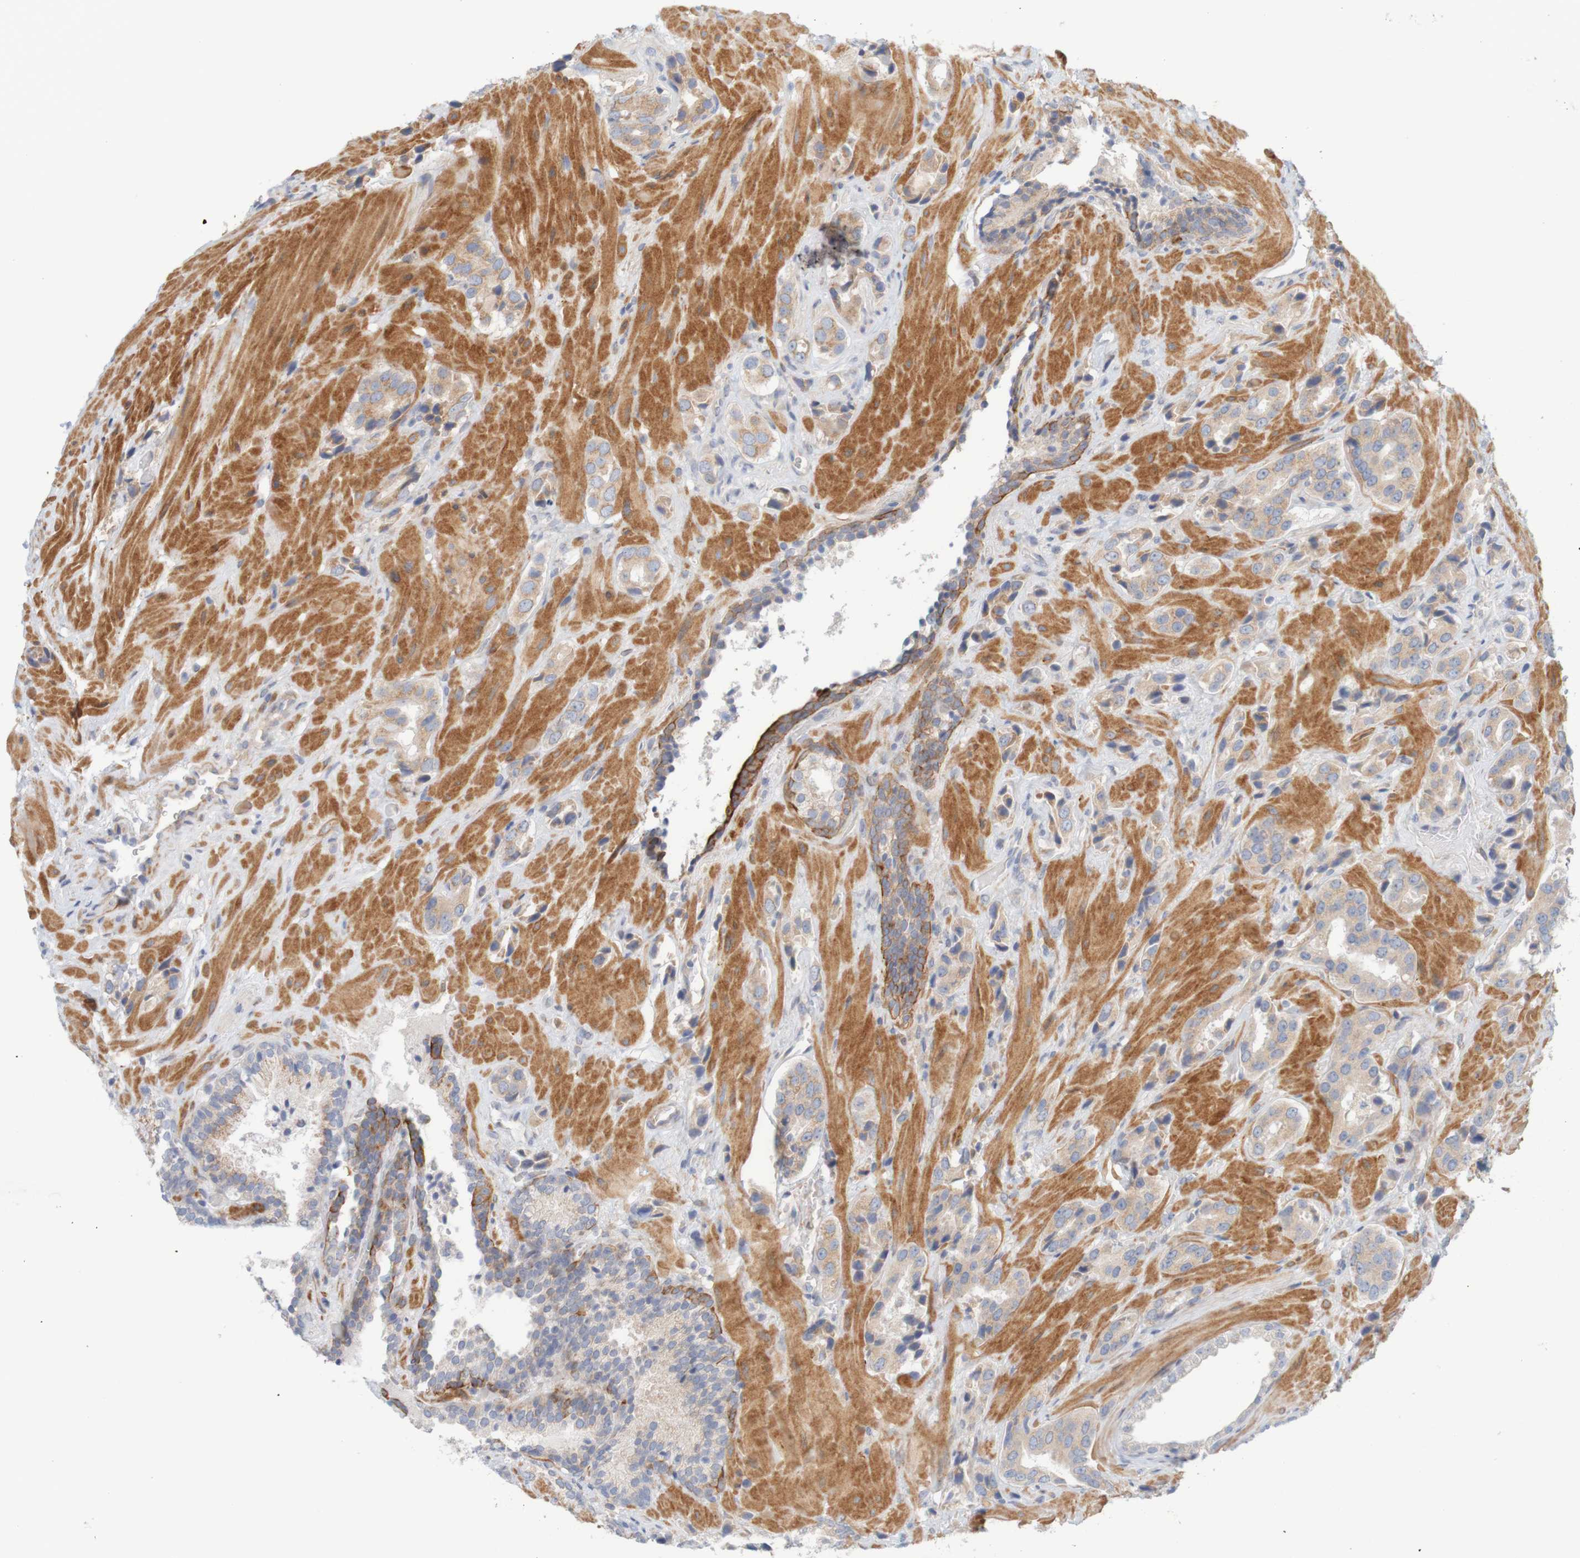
{"staining": {"intensity": "weak", "quantity": ">75%", "location": "cytoplasmic/membranous"}, "tissue": "prostate cancer", "cell_type": "Tumor cells", "image_type": "cancer", "snomed": [{"axis": "morphology", "description": "Adenocarcinoma, High grade"}, {"axis": "topography", "description": "Prostate"}], "caption": "Immunohistochemistry photomicrograph of neoplastic tissue: human prostate high-grade adenocarcinoma stained using IHC demonstrates low levels of weak protein expression localized specifically in the cytoplasmic/membranous of tumor cells, appearing as a cytoplasmic/membranous brown color.", "gene": "KRT23", "patient": {"sex": "male", "age": 64}}